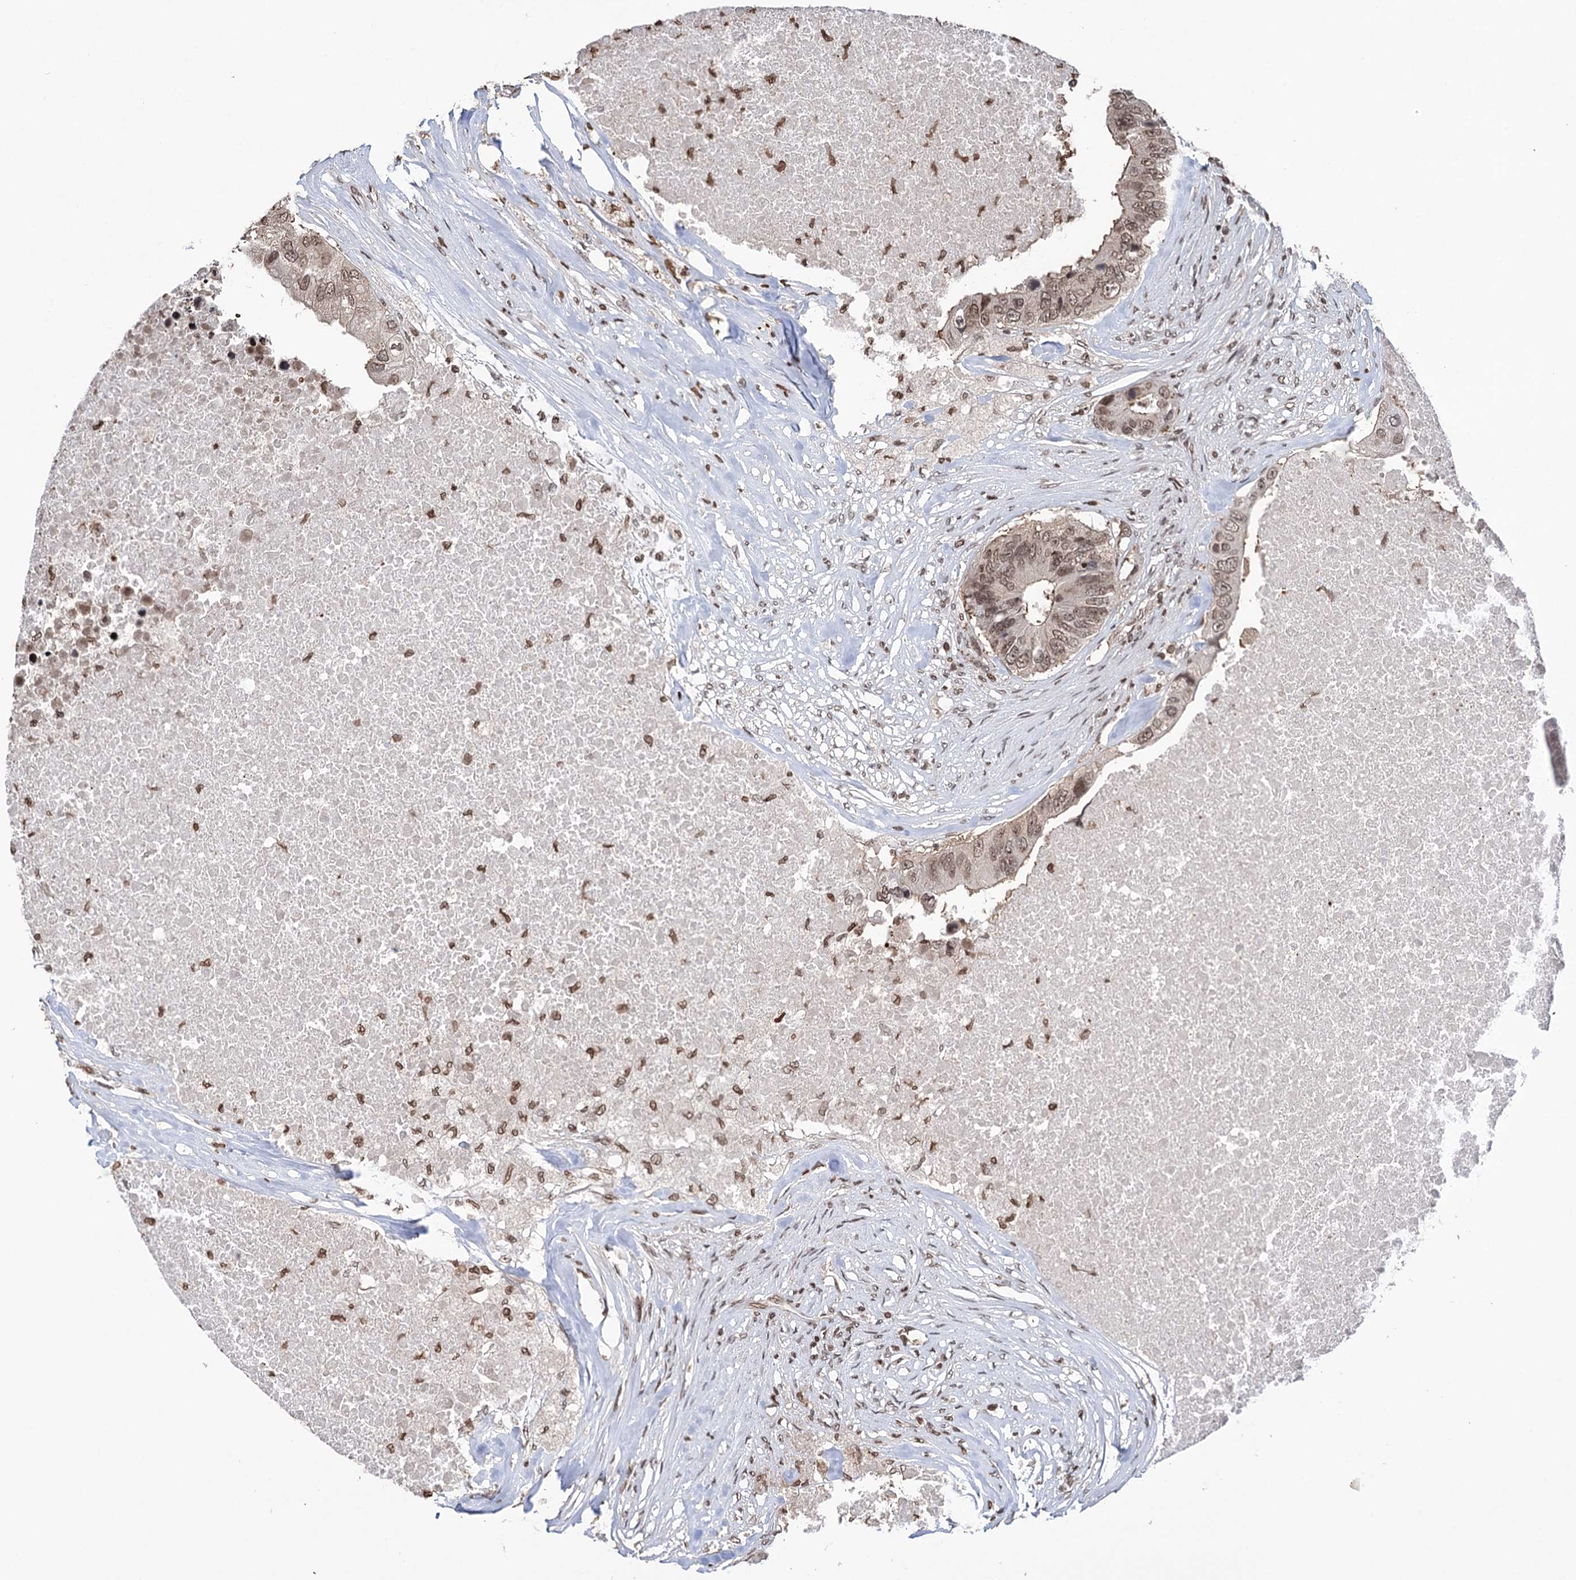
{"staining": {"intensity": "moderate", "quantity": ">75%", "location": "nuclear"}, "tissue": "colorectal cancer", "cell_type": "Tumor cells", "image_type": "cancer", "snomed": [{"axis": "morphology", "description": "Adenocarcinoma, NOS"}, {"axis": "topography", "description": "Colon"}], "caption": "Immunohistochemistry image of human colorectal cancer (adenocarcinoma) stained for a protein (brown), which reveals medium levels of moderate nuclear staining in about >75% of tumor cells.", "gene": "CCDC77", "patient": {"sex": "male", "age": 71}}